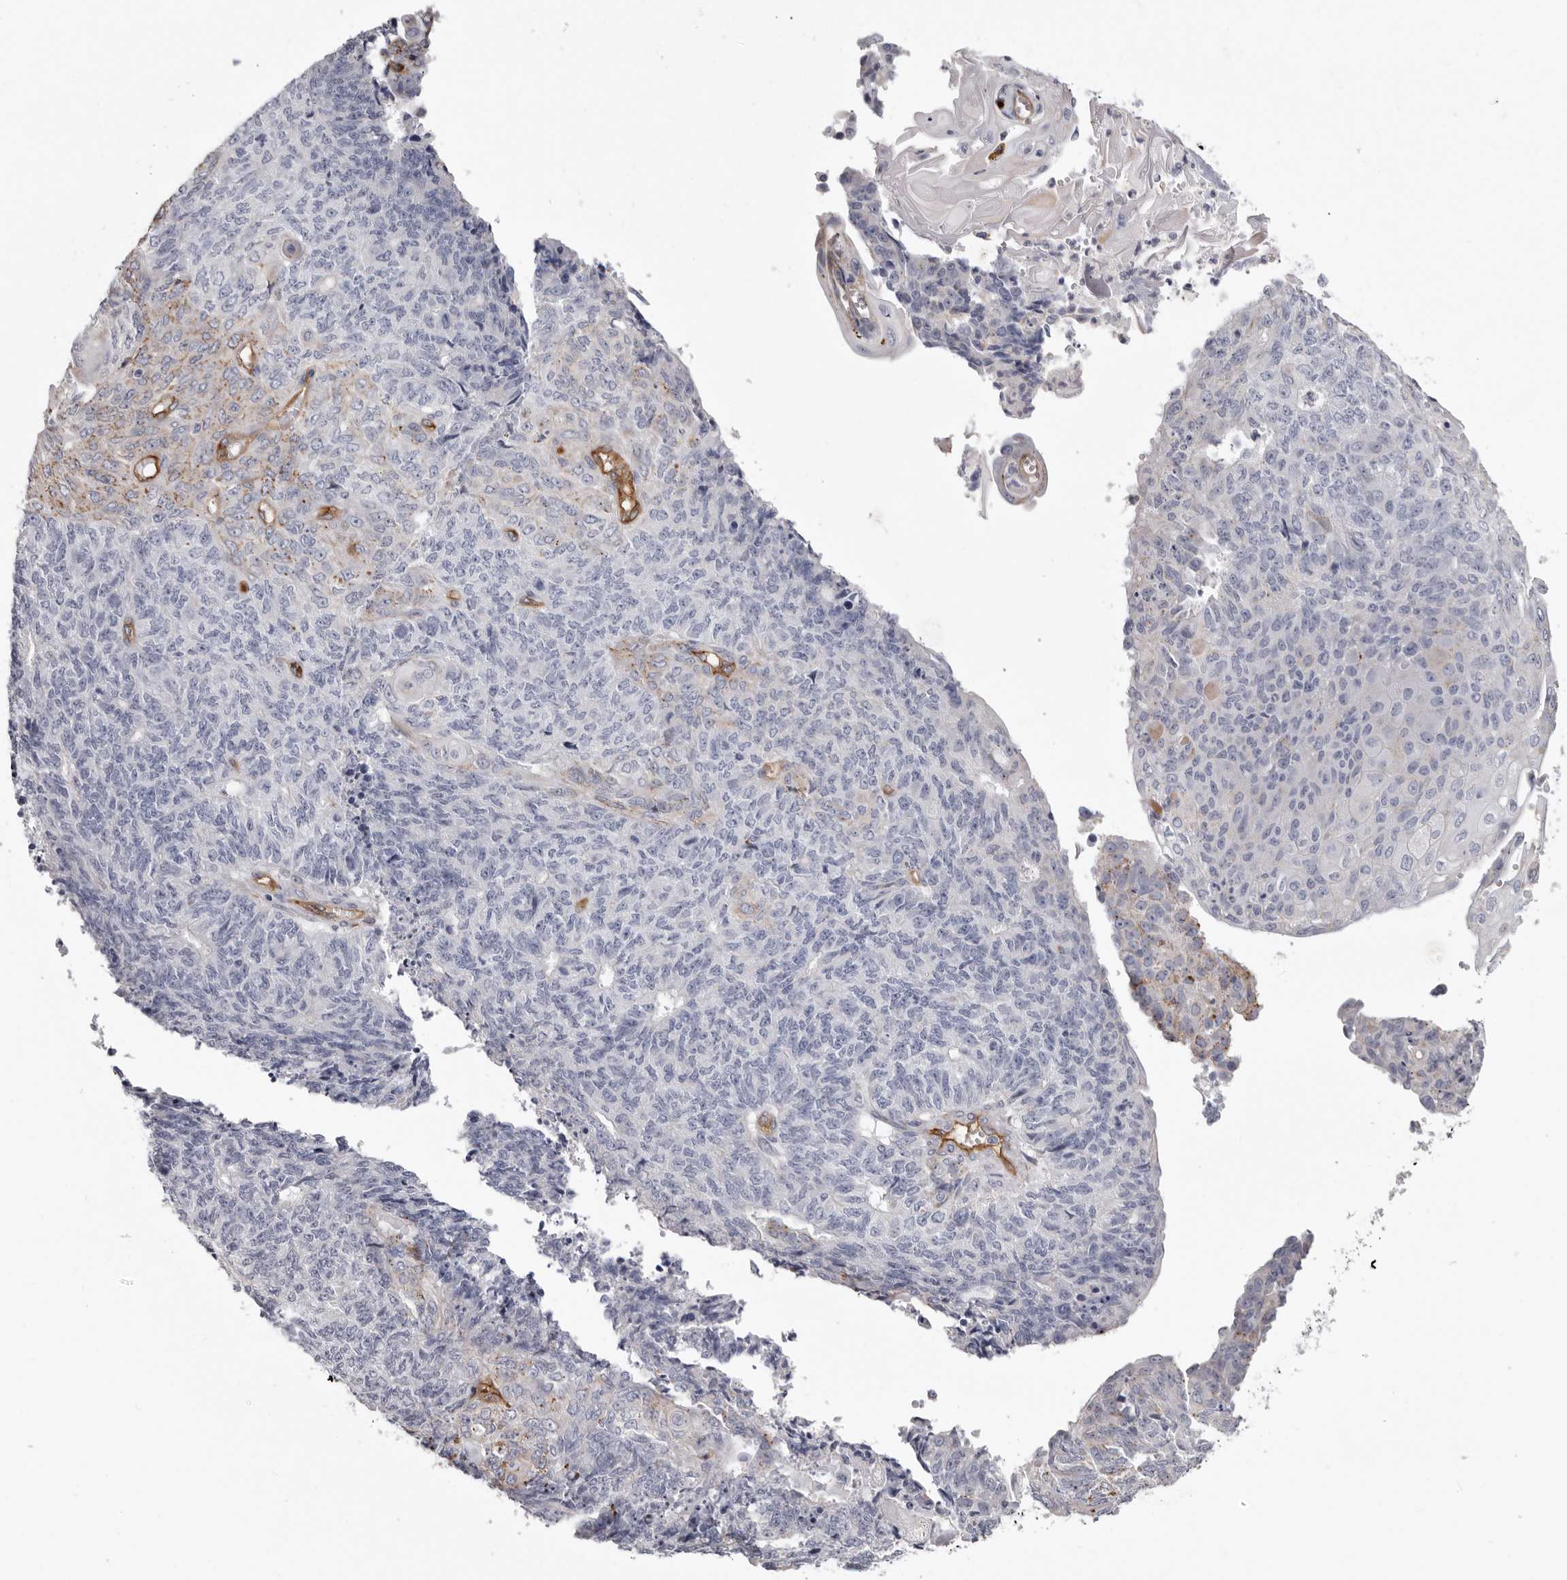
{"staining": {"intensity": "weak", "quantity": "<25%", "location": "cytoplasmic/membranous"}, "tissue": "endometrial cancer", "cell_type": "Tumor cells", "image_type": "cancer", "snomed": [{"axis": "morphology", "description": "Adenocarcinoma, NOS"}, {"axis": "topography", "description": "Endometrium"}], "caption": "Human endometrial adenocarcinoma stained for a protein using immunohistochemistry demonstrates no expression in tumor cells.", "gene": "ADGRL4", "patient": {"sex": "female", "age": 32}}